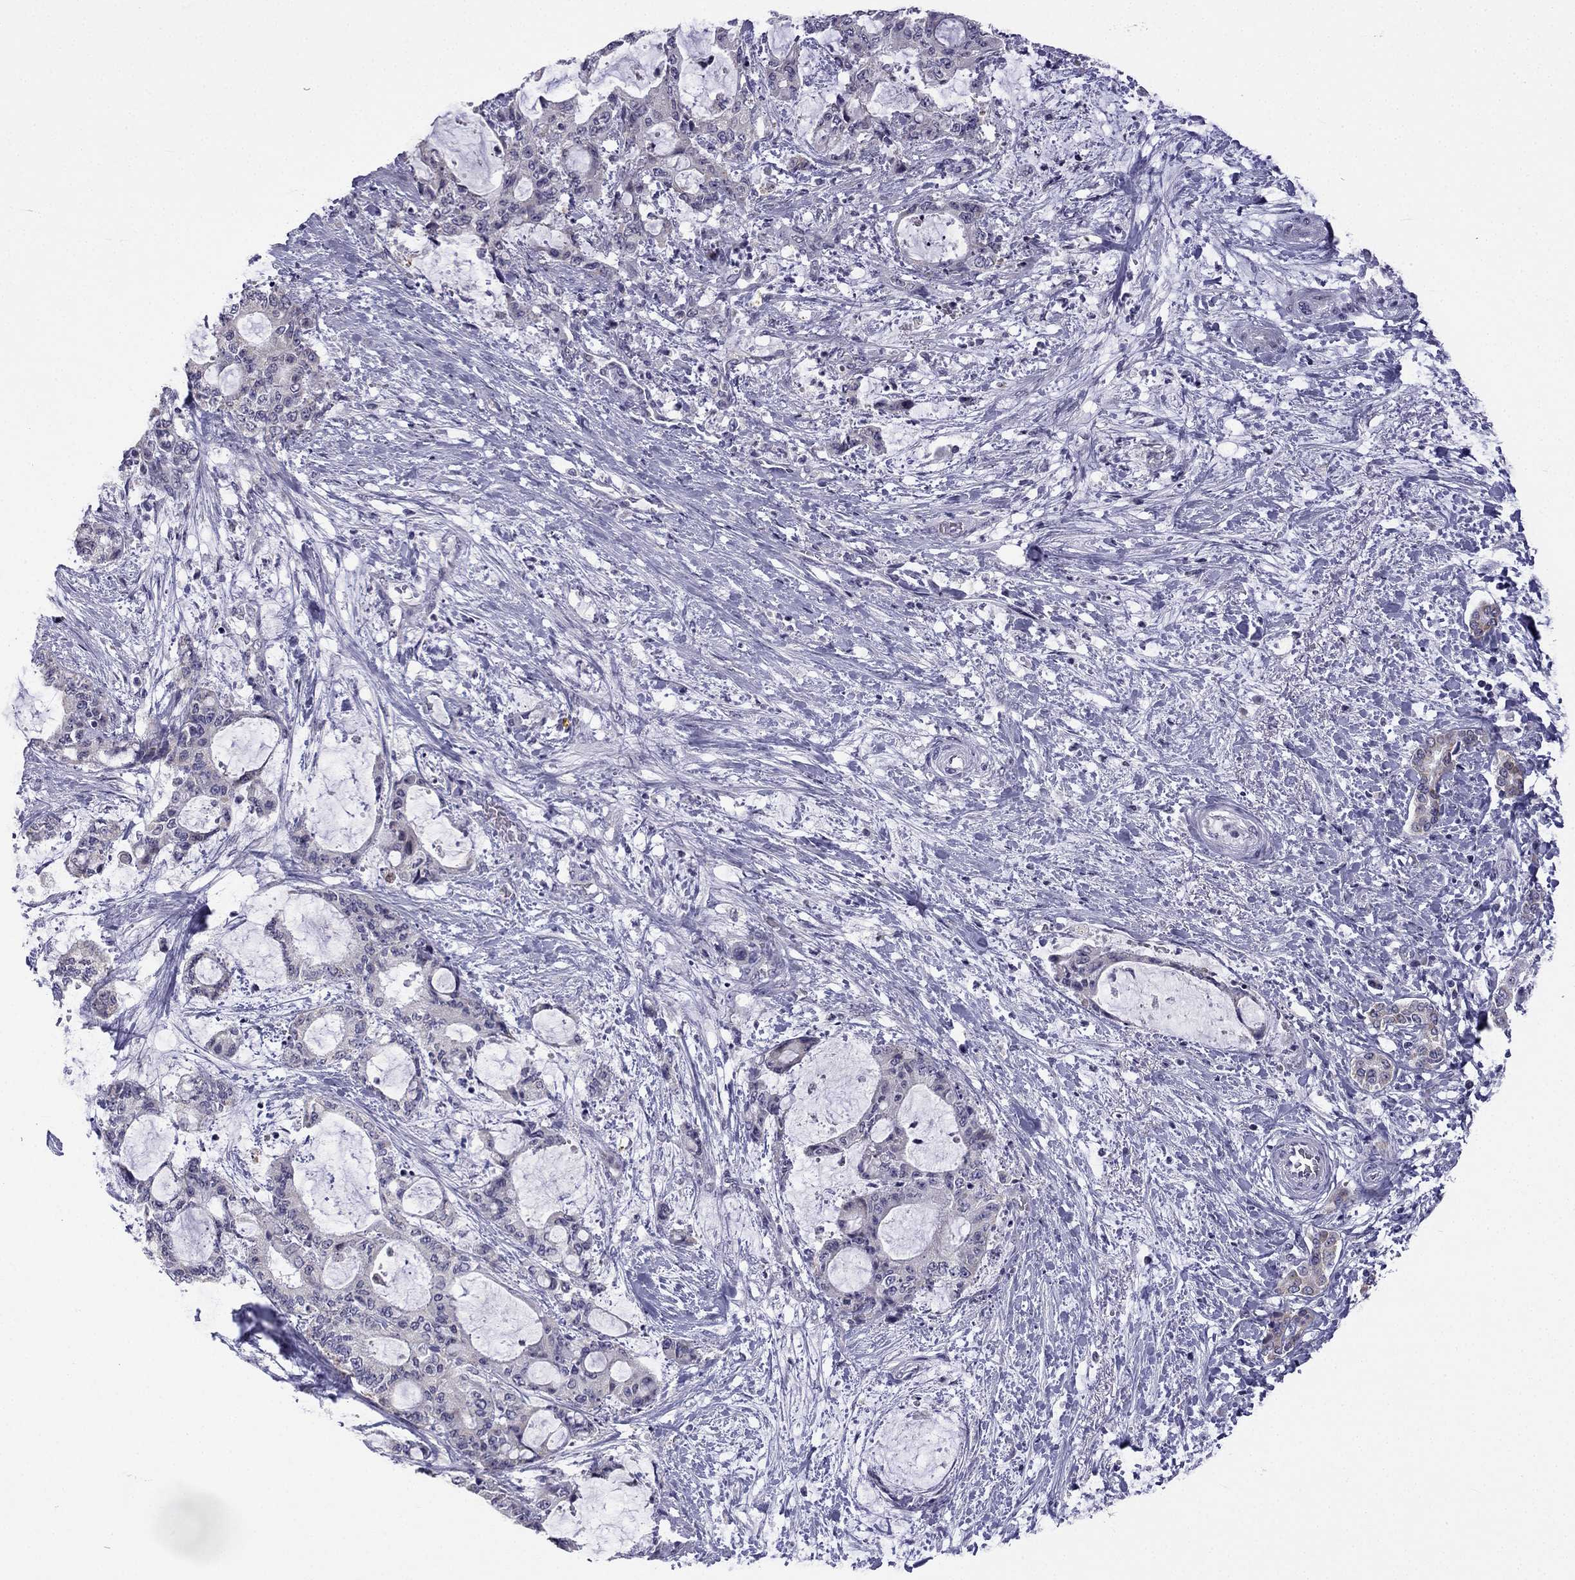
{"staining": {"intensity": "negative", "quantity": "none", "location": "none"}, "tissue": "liver cancer", "cell_type": "Tumor cells", "image_type": "cancer", "snomed": [{"axis": "morphology", "description": "Normal tissue, NOS"}, {"axis": "morphology", "description": "Cholangiocarcinoma"}, {"axis": "topography", "description": "Liver"}, {"axis": "topography", "description": "Peripheral nerve tissue"}], "caption": "Cholangiocarcinoma (liver) stained for a protein using immunohistochemistry (IHC) demonstrates no positivity tumor cells.", "gene": "C5orf49", "patient": {"sex": "female", "age": 73}}